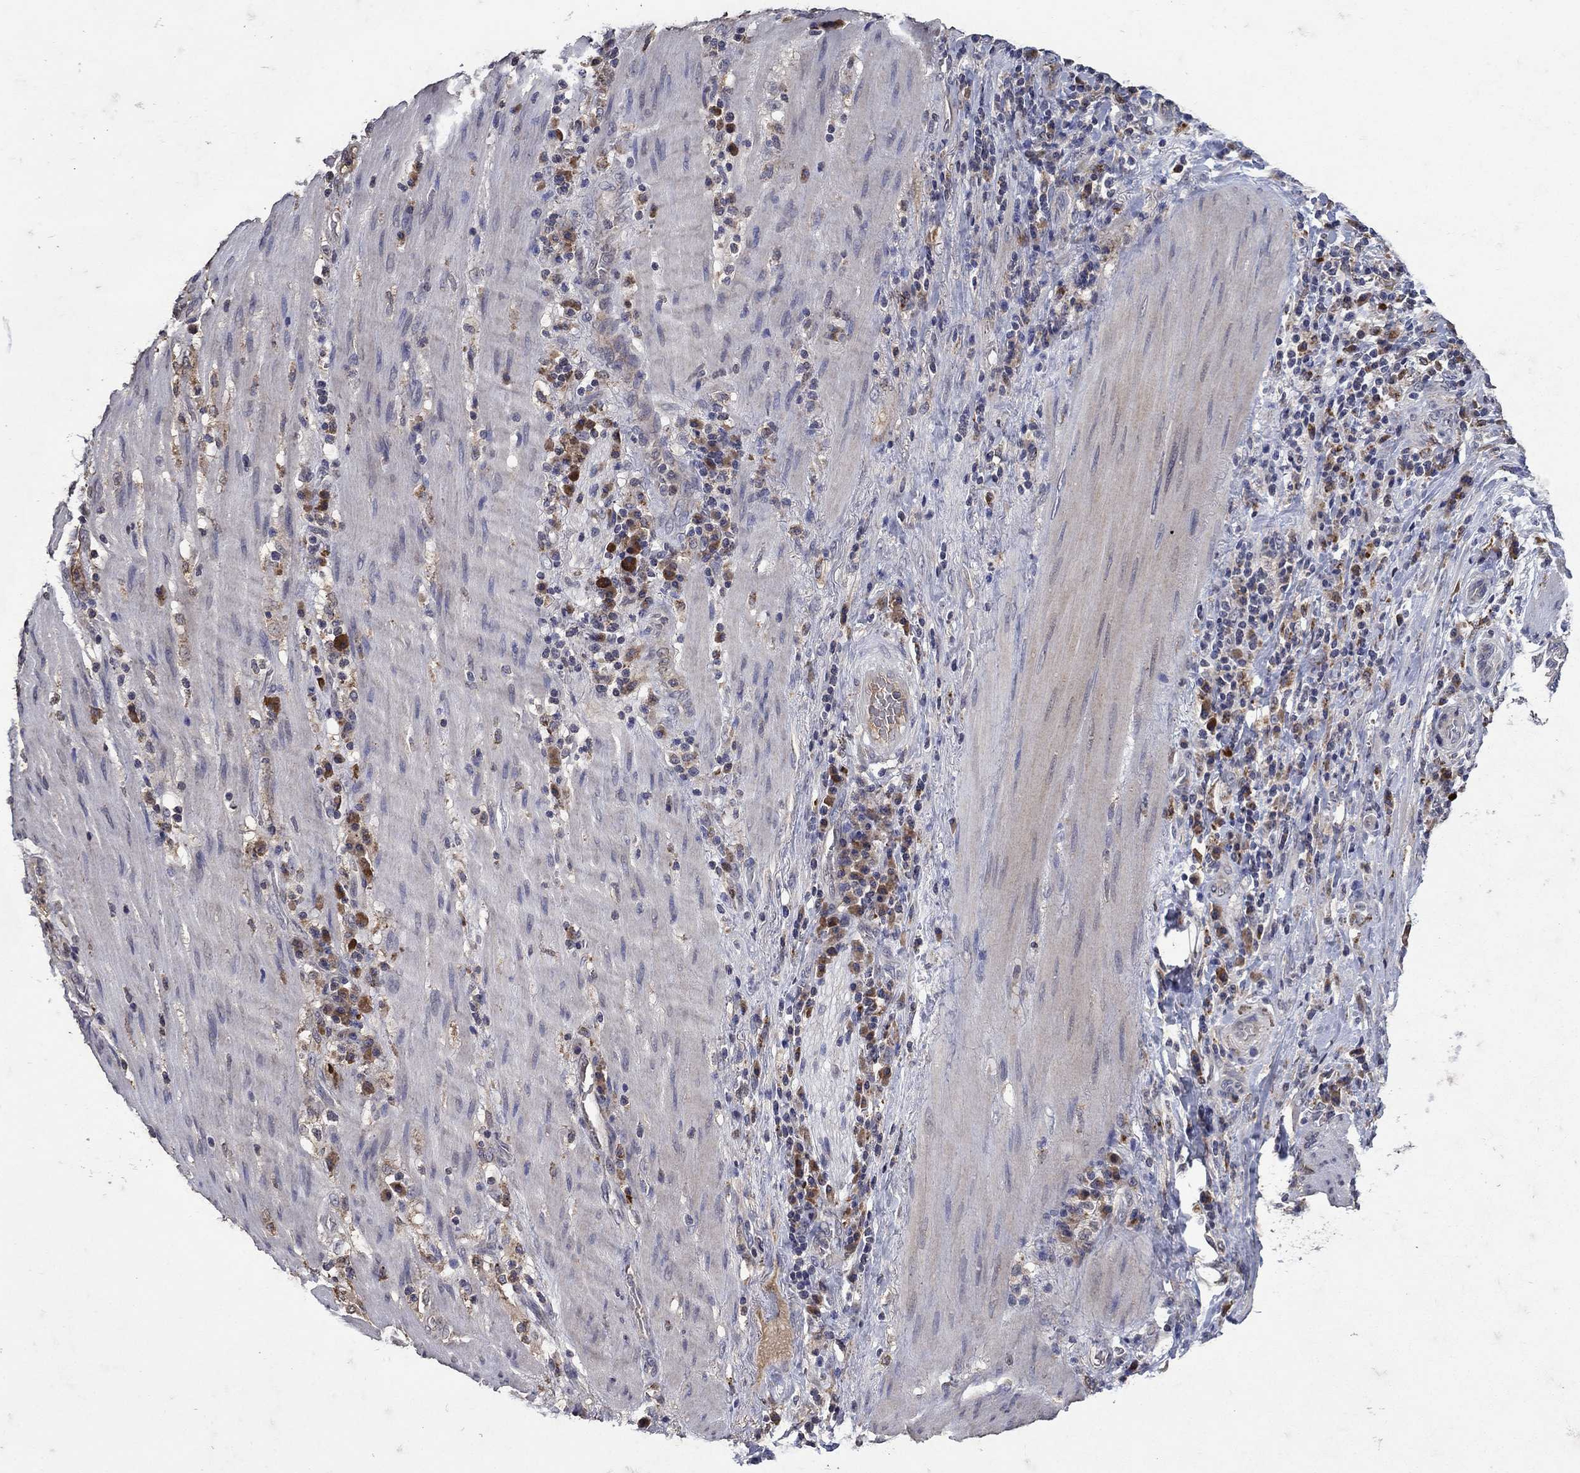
{"staining": {"intensity": "negative", "quantity": "none", "location": "none"}, "tissue": "stomach cancer", "cell_type": "Tumor cells", "image_type": "cancer", "snomed": [{"axis": "morphology", "description": "Adenocarcinoma, NOS"}, {"axis": "topography", "description": "Stomach"}], "caption": "This is a image of IHC staining of stomach cancer (adenocarcinoma), which shows no positivity in tumor cells. Nuclei are stained in blue.", "gene": "NPC2", "patient": {"sex": "male", "age": 54}}